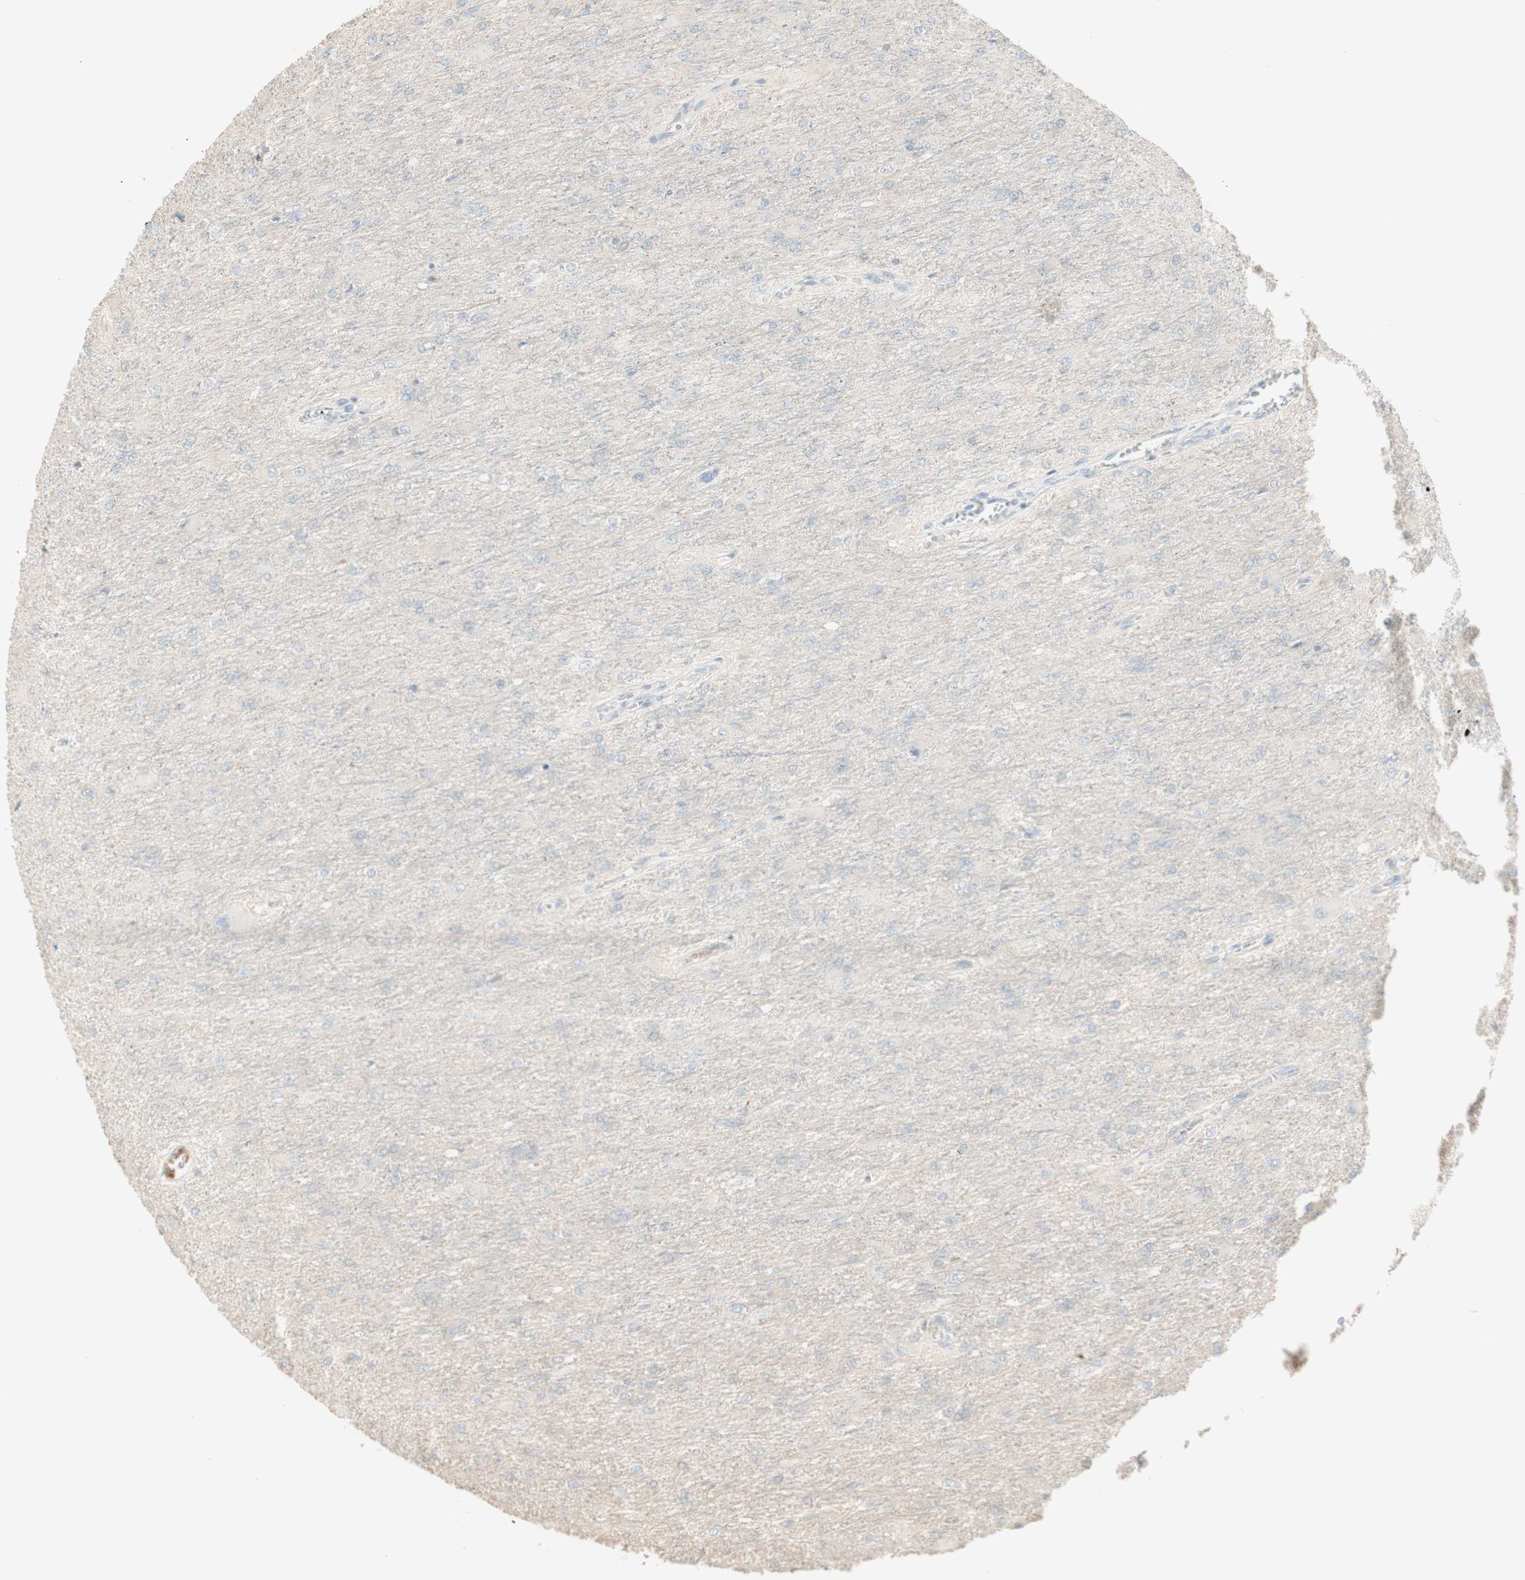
{"staining": {"intensity": "negative", "quantity": "none", "location": "none"}, "tissue": "glioma", "cell_type": "Tumor cells", "image_type": "cancer", "snomed": [{"axis": "morphology", "description": "Glioma, malignant, High grade"}, {"axis": "topography", "description": "Cerebral cortex"}], "caption": "Human glioma stained for a protein using immunohistochemistry (IHC) exhibits no staining in tumor cells.", "gene": "IFNG", "patient": {"sex": "female", "age": 36}}